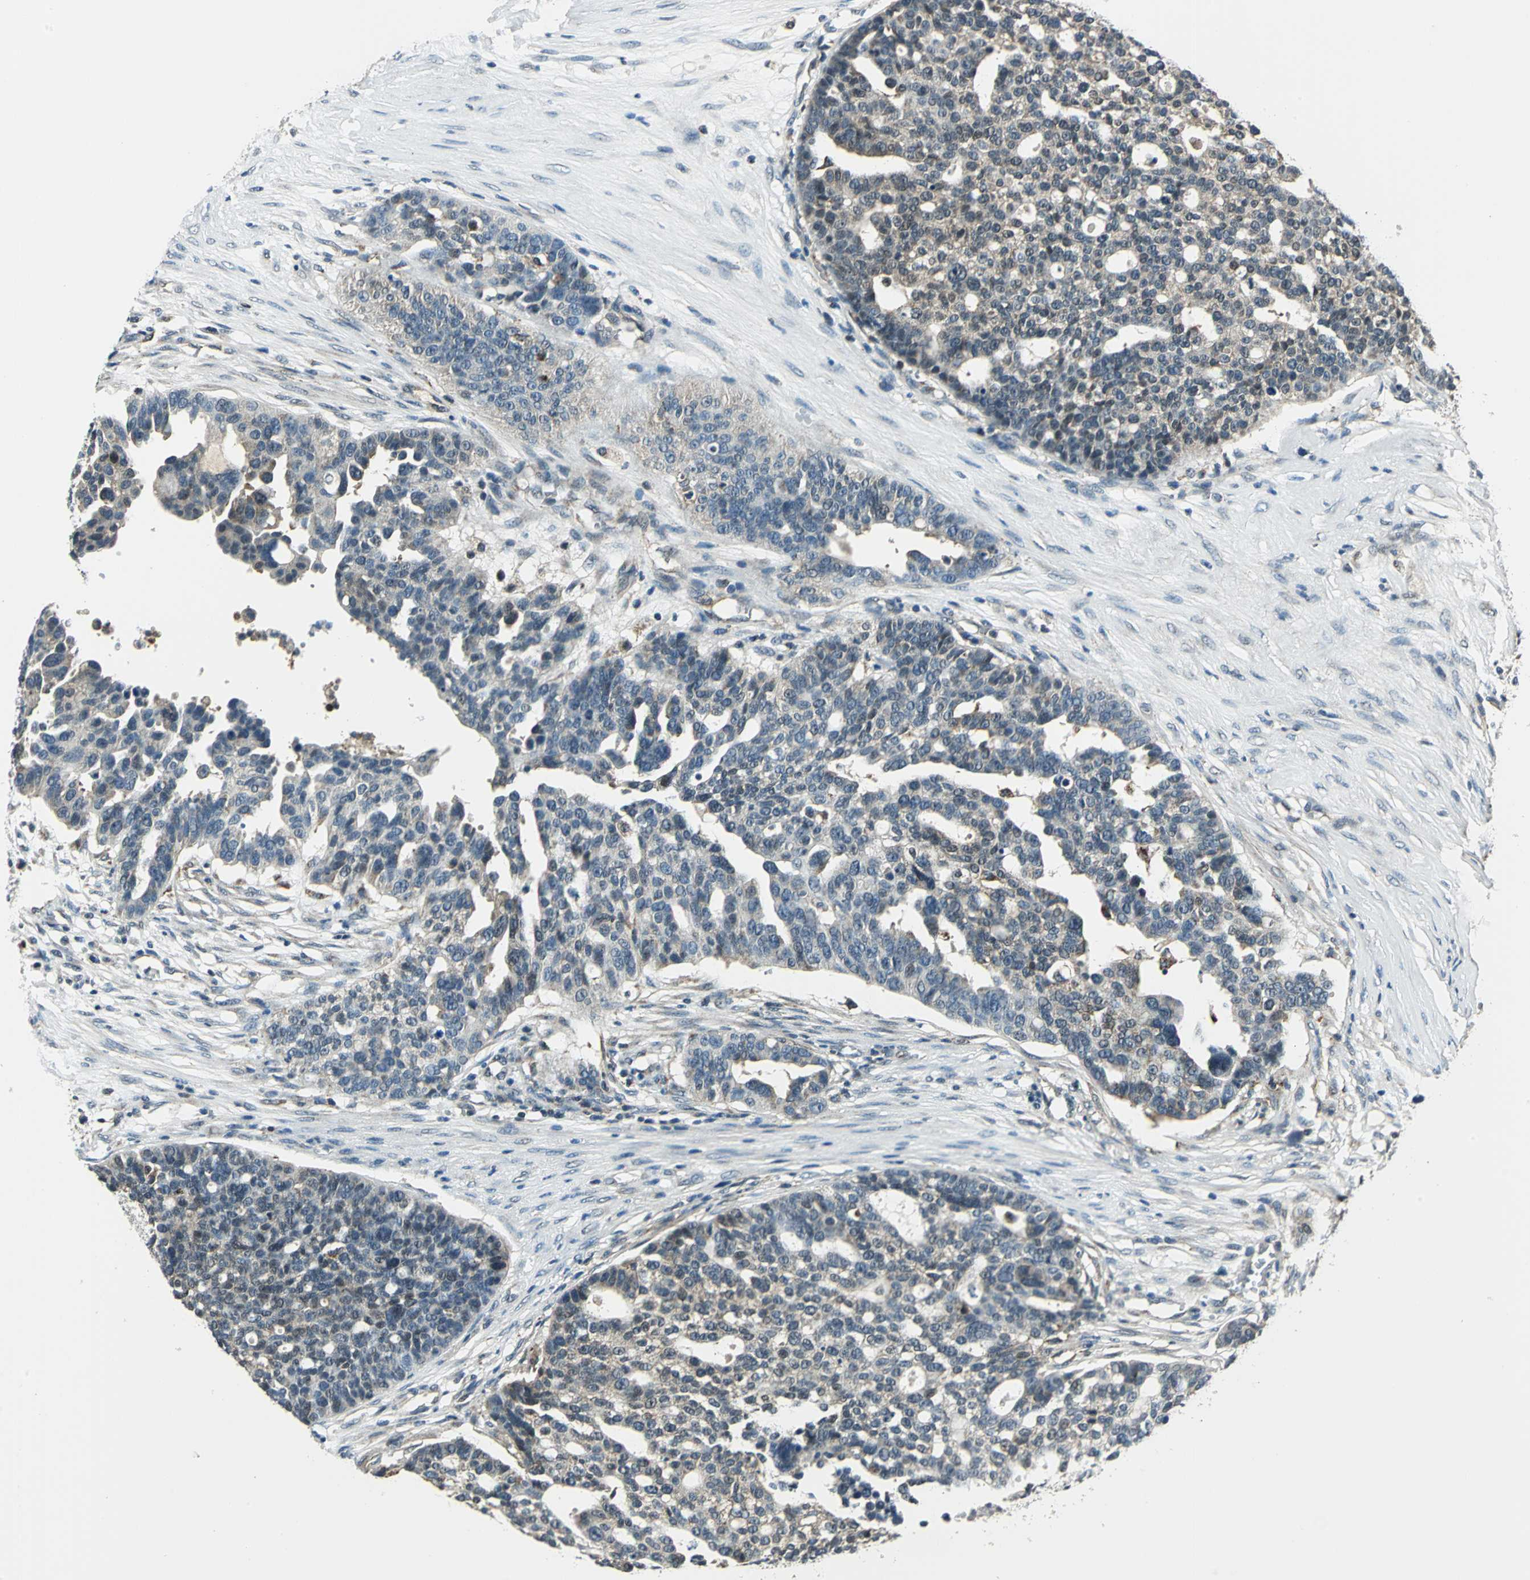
{"staining": {"intensity": "weak", "quantity": "25%-75%", "location": "cytoplasmic/membranous"}, "tissue": "ovarian cancer", "cell_type": "Tumor cells", "image_type": "cancer", "snomed": [{"axis": "morphology", "description": "Cystadenocarcinoma, serous, NOS"}, {"axis": "topography", "description": "Ovary"}], "caption": "Ovarian serous cystadenocarcinoma was stained to show a protein in brown. There is low levels of weak cytoplasmic/membranous expression in approximately 25%-75% of tumor cells.", "gene": "NUDT2", "patient": {"sex": "female", "age": 59}}